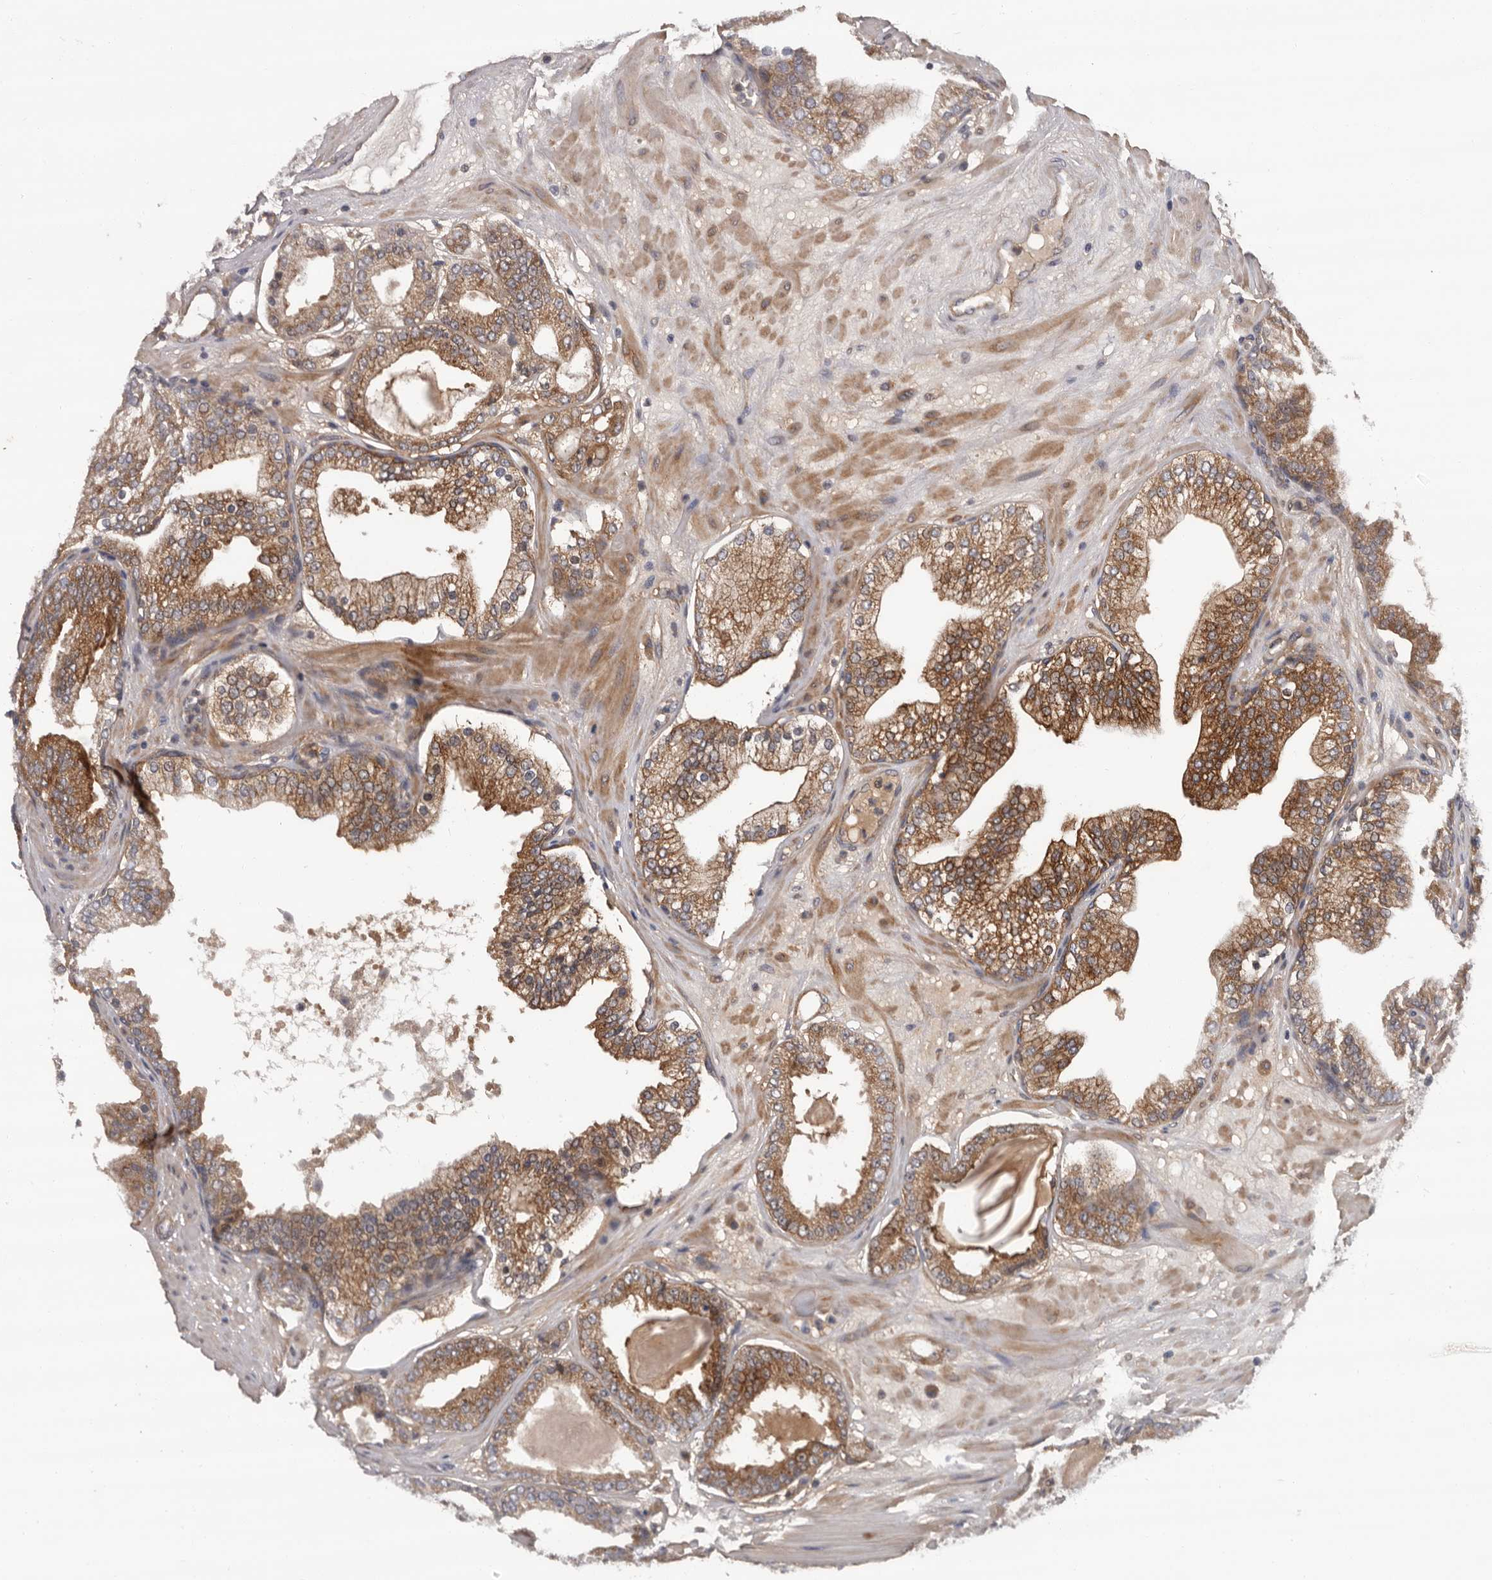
{"staining": {"intensity": "moderate", "quantity": ">75%", "location": "cytoplasmic/membranous"}, "tissue": "prostate cancer", "cell_type": "Tumor cells", "image_type": "cancer", "snomed": [{"axis": "morphology", "description": "Adenocarcinoma, High grade"}, {"axis": "topography", "description": "Prostate"}], "caption": "About >75% of tumor cells in prostate high-grade adenocarcinoma show moderate cytoplasmic/membranous protein expression as visualized by brown immunohistochemical staining.", "gene": "PRKD1", "patient": {"sex": "male", "age": 68}}